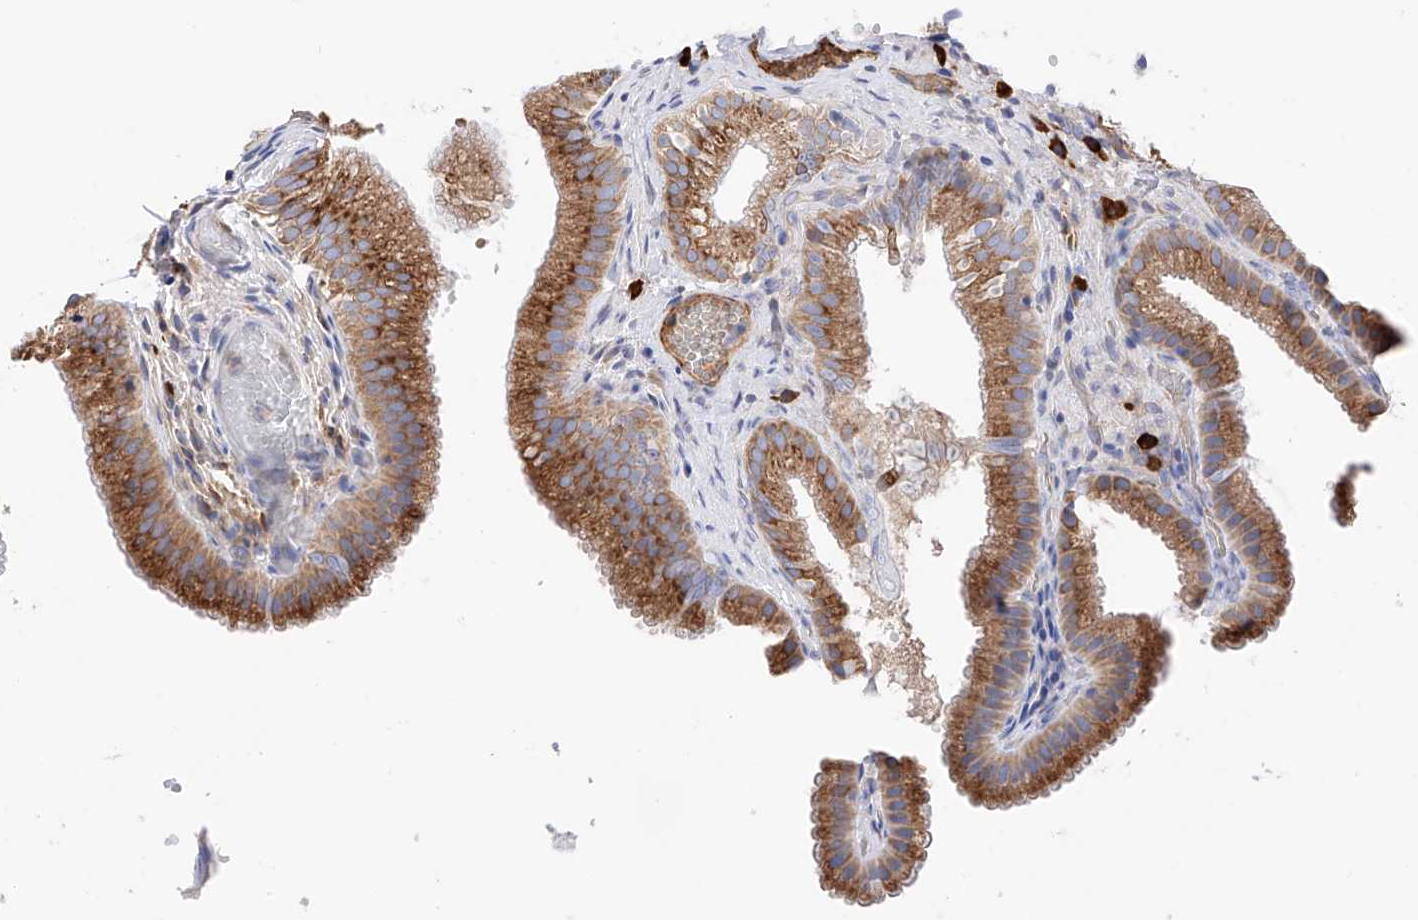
{"staining": {"intensity": "moderate", "quantity": ">75%", "location": "cytoplasmic/membranous"}, "tissue": "gallbladder", "cell_type": "Glandular cells", "image_type": "normal", "snomed": [{"axis": "morphology", "description": "Normal tissue, NOS"}, {"axis": "topography", "description": "Gallbladder"}], "caption": "Protein staining exhibits moderate cytoplasmic/membranous staining in about >75% of glandular cells in normal gallbladder.", "gene": "PDIA5", "patient": {"sex": "female", "age": 30}}